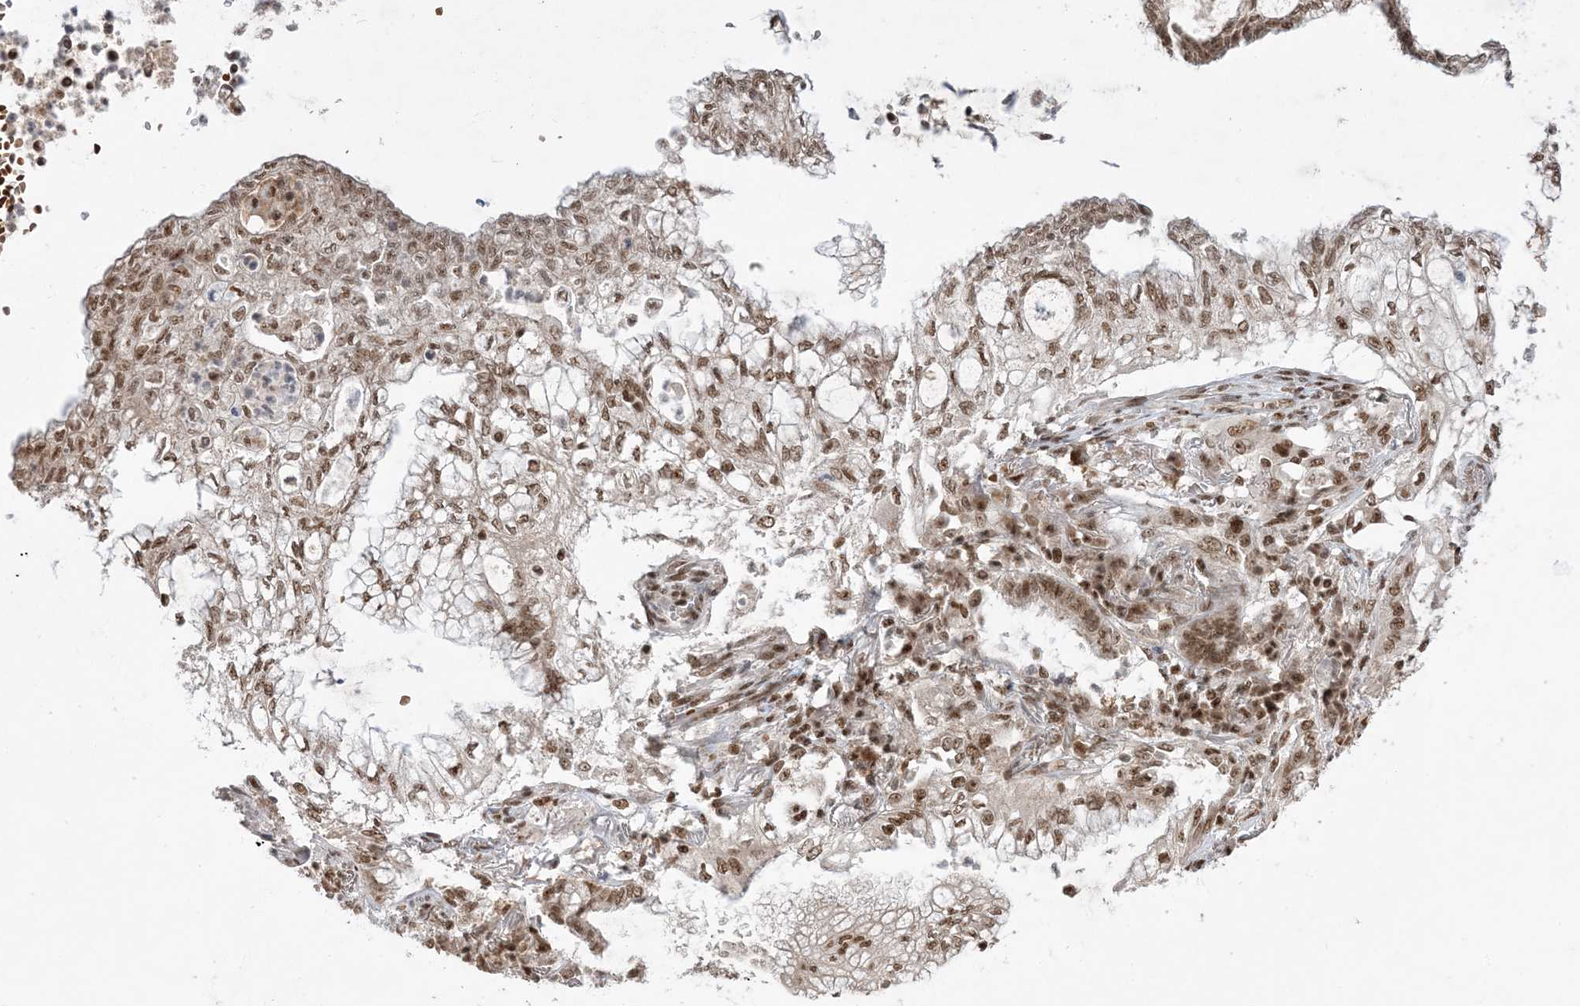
{"staining": {"intensity": "moderate", "quantity": ">75%", "location": "nuclear"}, "tissue": "lung cancer", "cell_type": "Tumor cells", "image_type": "cancer", "snomed": [{"axis": "morphology", "description": "Adenocarcinoma, NOS"}, {"axis": "topography", "description": "Lung"}], "caption": "Adenocarcinoma (lung) stained for a protein demonstrates moderate nuclear positivity in tumor cells.", "gene": "PPIL2", "patient": {"sex": "female", "age": 70}}